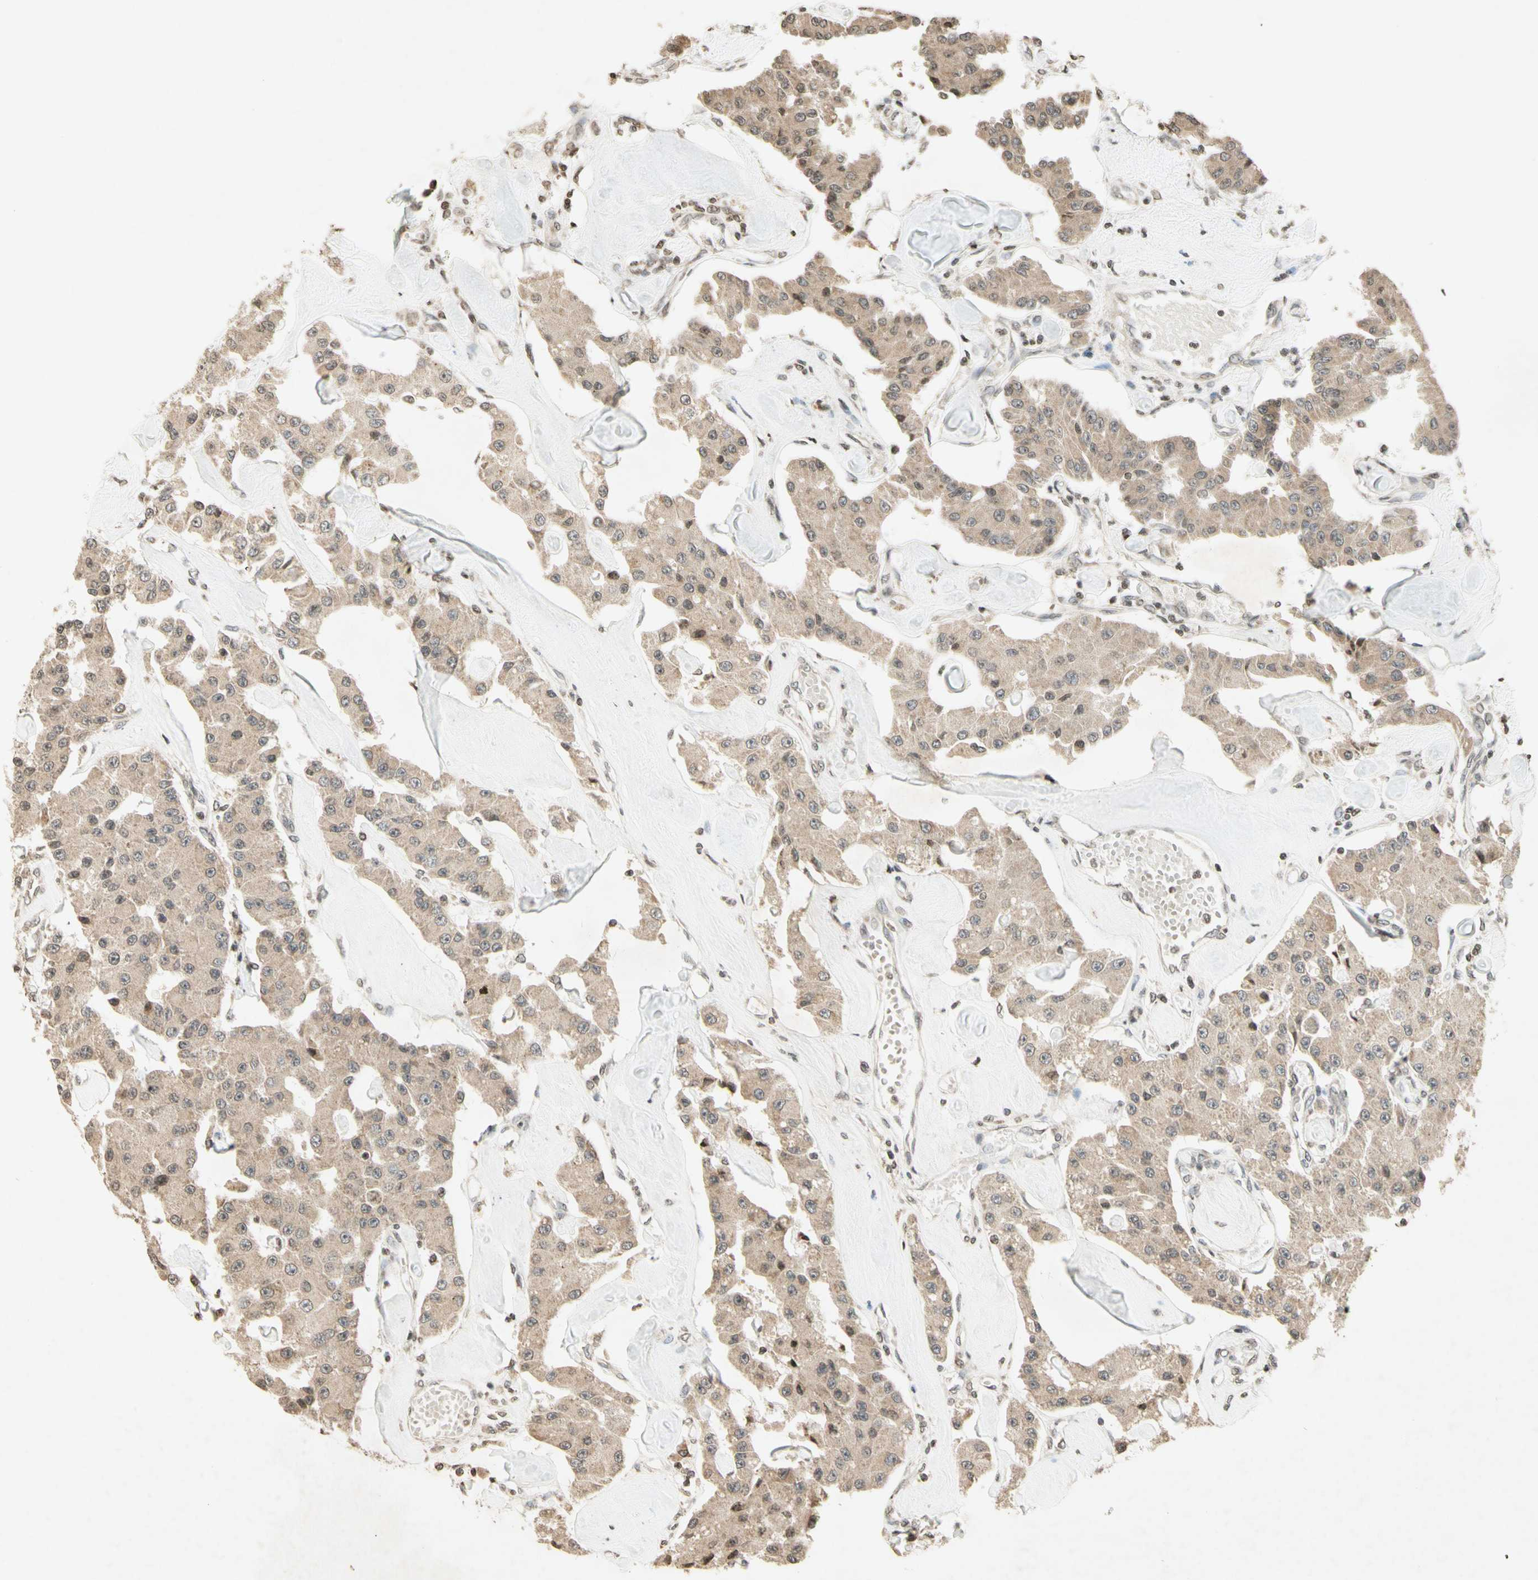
{"staining": {"intensity": "weak", "quantity": ">75%", "location": "cytoplasmic/membranous,nuclear"}, "tissue": "carcinoid", "cell_type": "Tumor cells", "image_type": "cancer", "snomed": [{"axis": "morphology", "description": "Carcinoid, malignant, NOS"}, {"axis": "topography", "description": "Pancreas"}], "caption": "Carcinoid stained with a brown dye displays weak cytoplasmic/membranous and nuclear positive staining in about >75% of tumor cells.", "gene": "CCNI", "patient": {"sex": "male", "age": 41}}